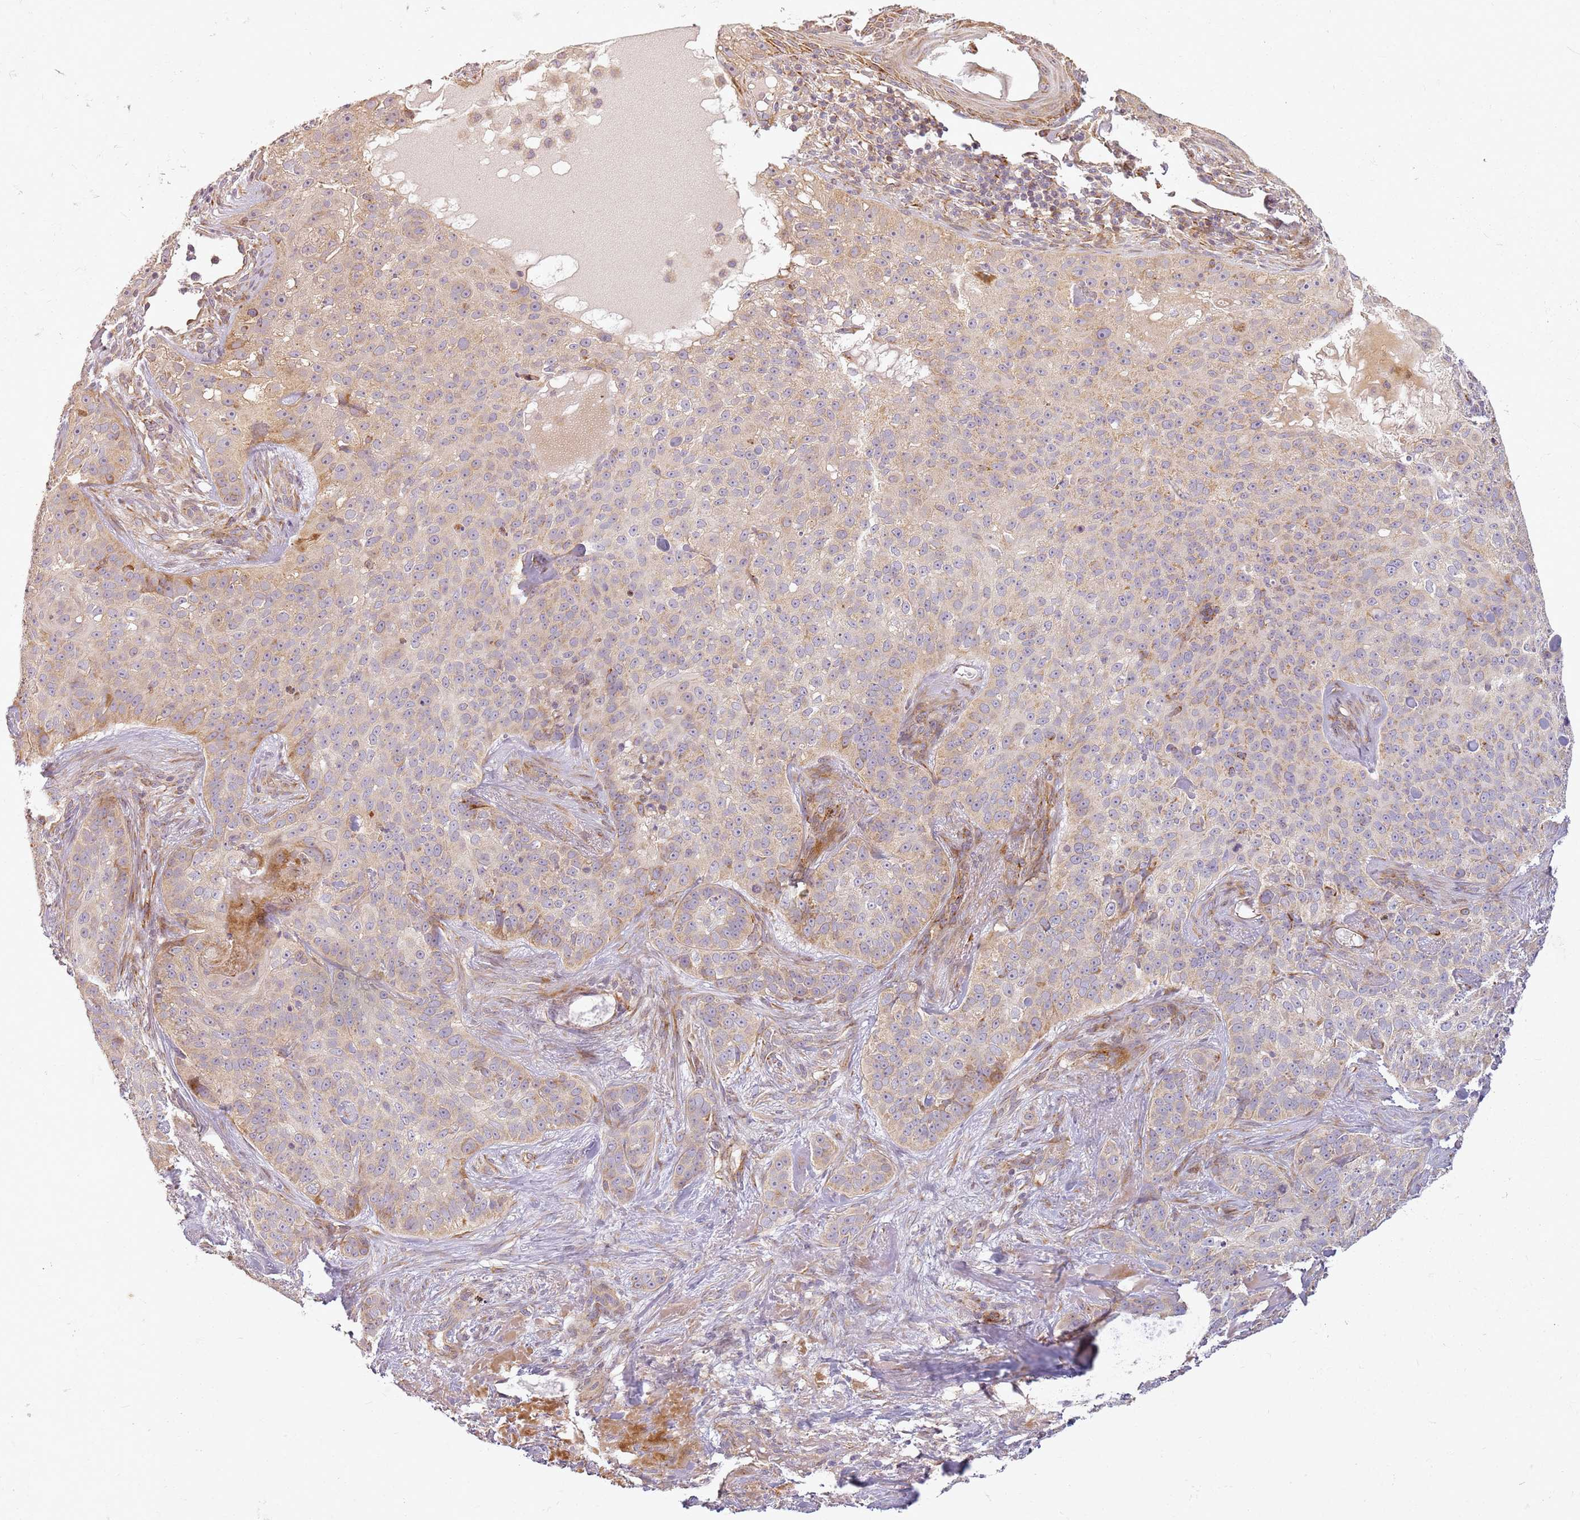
{"staining": {"intensity": "weak", "quantity": "25%-75%", "location": "cytoplasmic/membranous"}, "tissue": "skin cancer", "cell_type": "Tumor cells", "image_type": "cancer", "snomed": [{"axis": "morphology", "description": "Basal cell carcinoma"}, {"axis": "topography", "description": "Skin"}], "caption": "Human skin cancer (basal cell carcinoma) stained with a brown dye shows weak cytoplasmic/membranous positive staining in approximately 25%-75% of tumor cells.", "gene": "TMEM200C", "patient": {"sex": "female", "age": 92}}